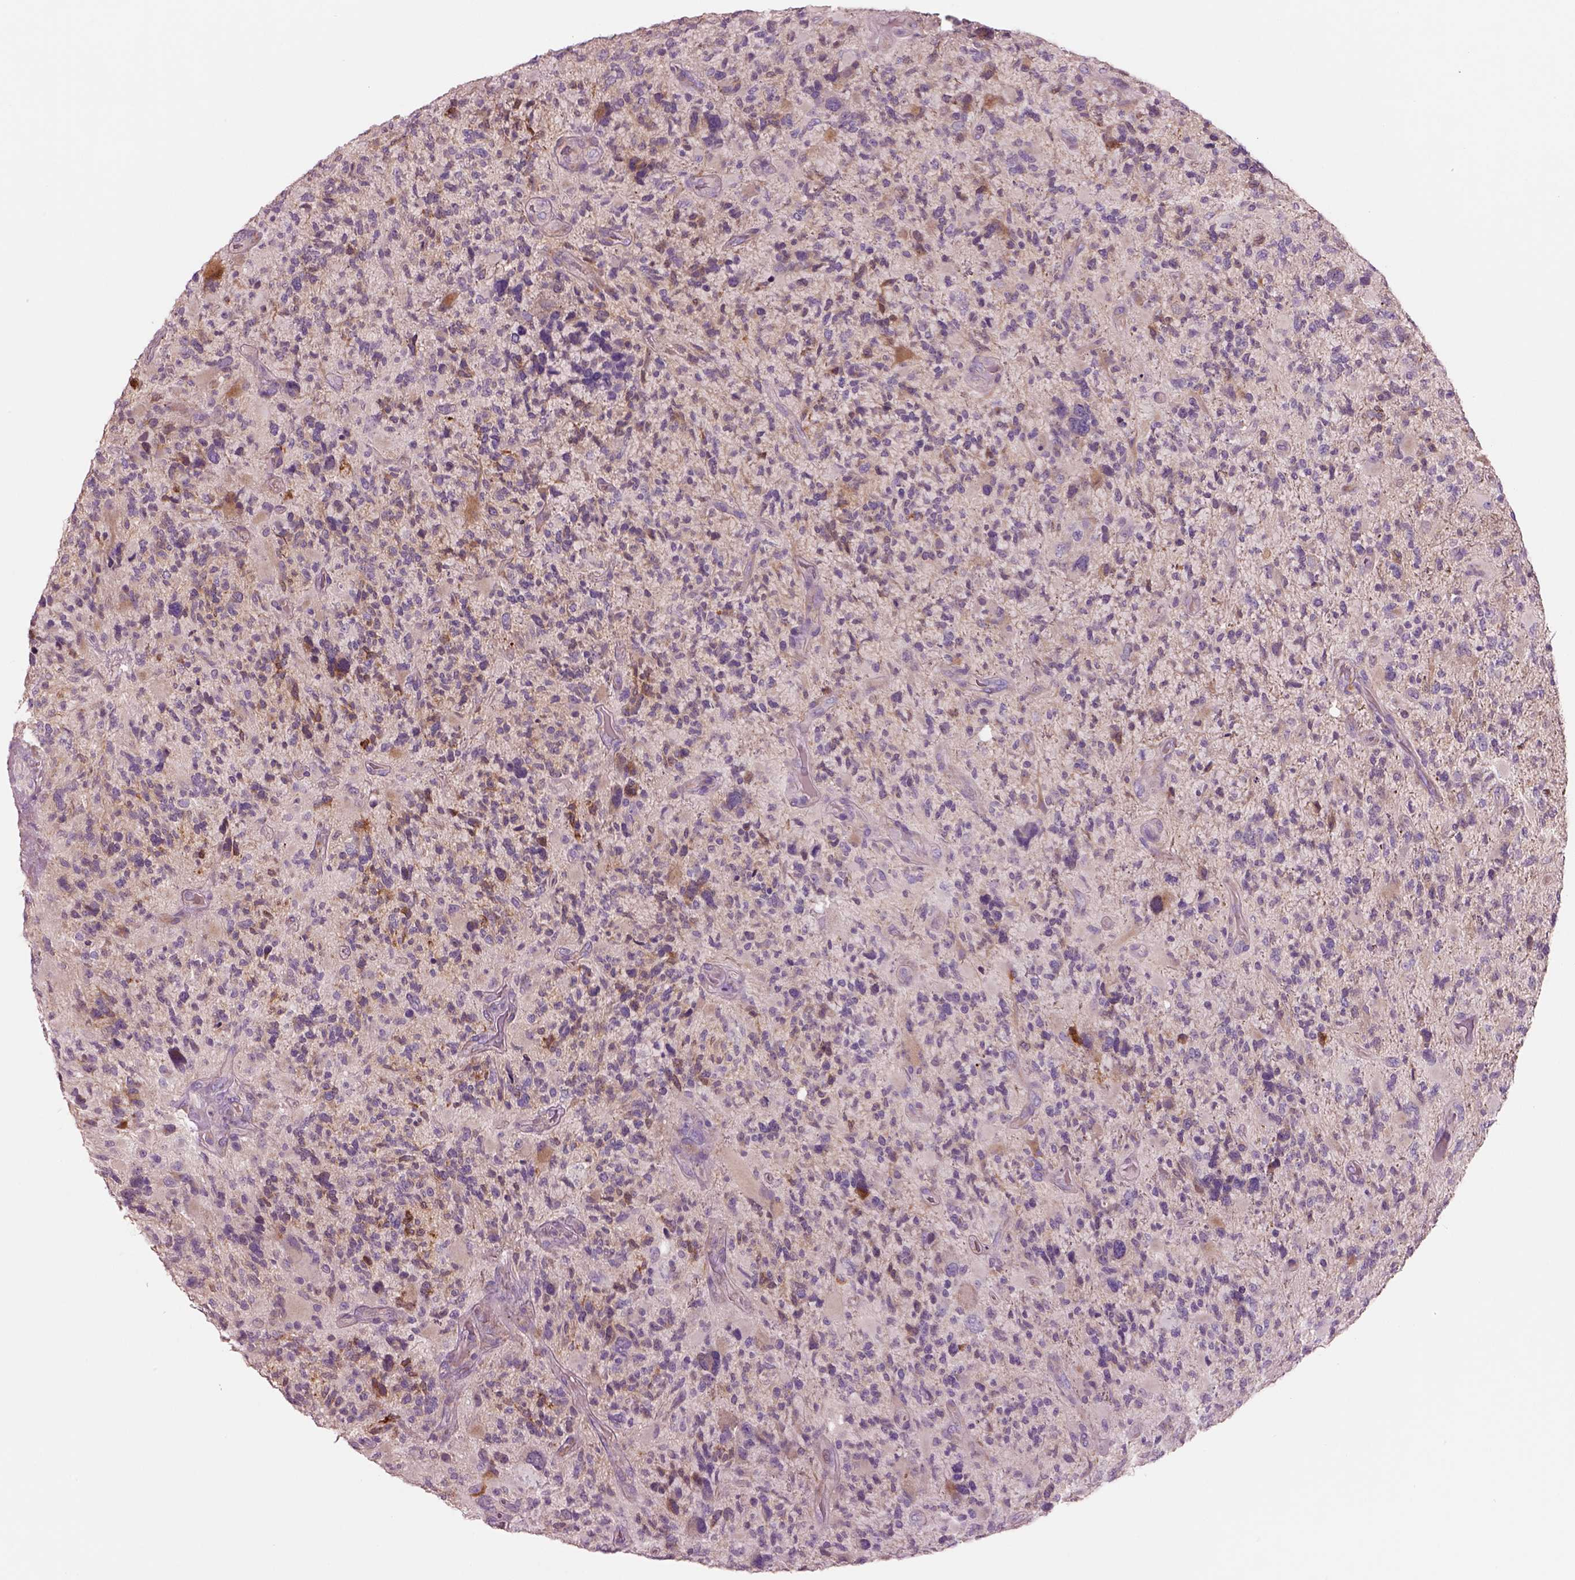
{"staining": {"intensity": "negative", "quantity": "none", "location": "none"}, "tissue": "glioma", "cell_type": "Tumor cells", "image_type": "cancer", "snomed": [{"axis": "morphology", "description": "Glioma, malignant, High grade"}, {"axis": "topography", "description": "Brain"}], "caption": "Glioma was stained to show a protein in brown. There is no significant positivity in tumor cells. (Brightfield microscopy of DAB IHC at high magnification).", "gene": "PLPP7", "patient": {"sex": "female", "age": 71}}